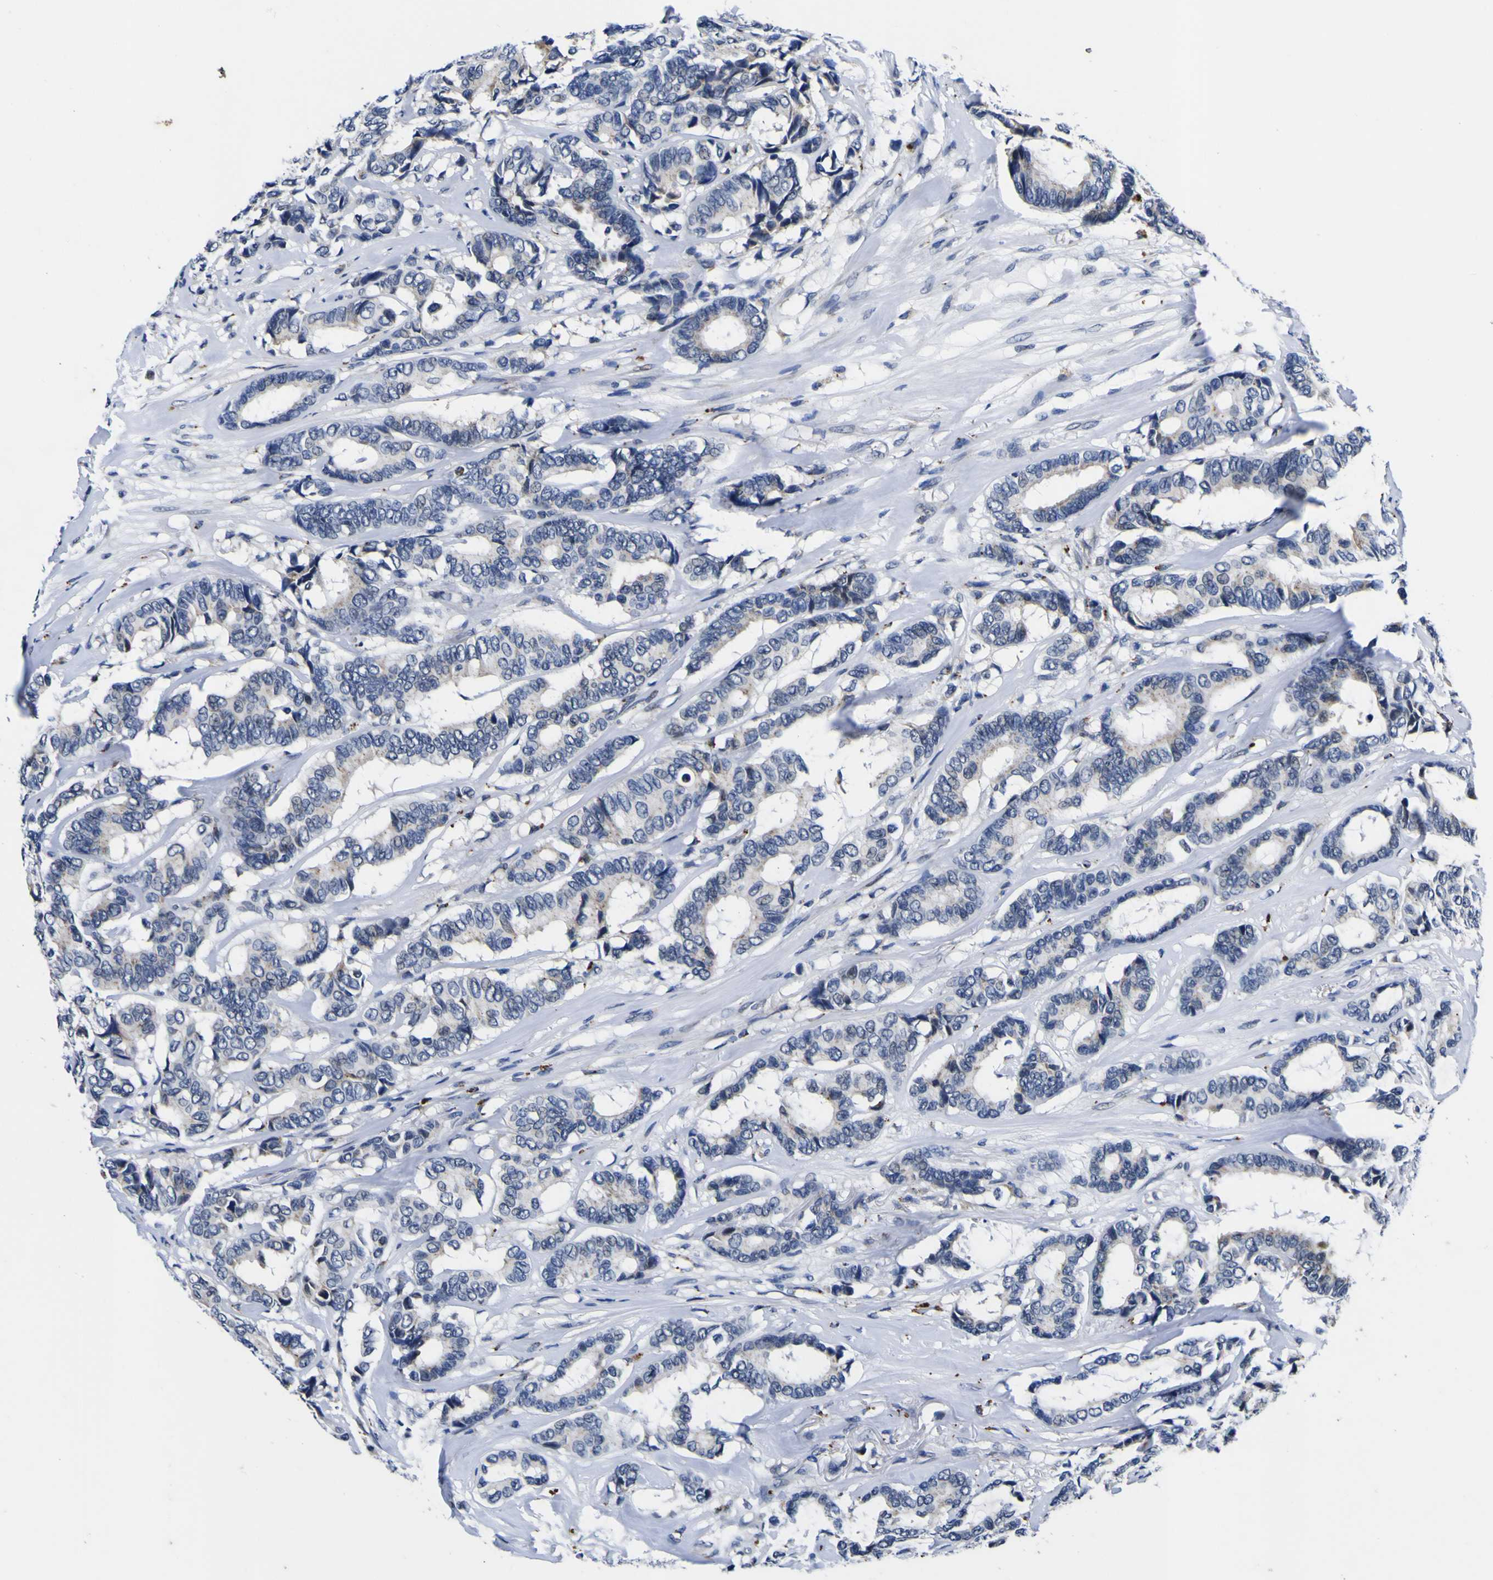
{"staining": {"intensity": "negative", "quantity": "none", "location": "none"}, "tissue": "breast cancer", "cell_type": "Tumor cells", "image_type": "cancer", "snomed": [{"axis": "morphology", "description": "Duct carcinoma"}, {"axis": "topography", "description": "Breast"}], "caption": "There is no significant staining in tumor cells of breast cancer (infiltrating ductal carcinoma).", "gene": "IGFLR1", "patient": {"sex": "female", "age": 87}}